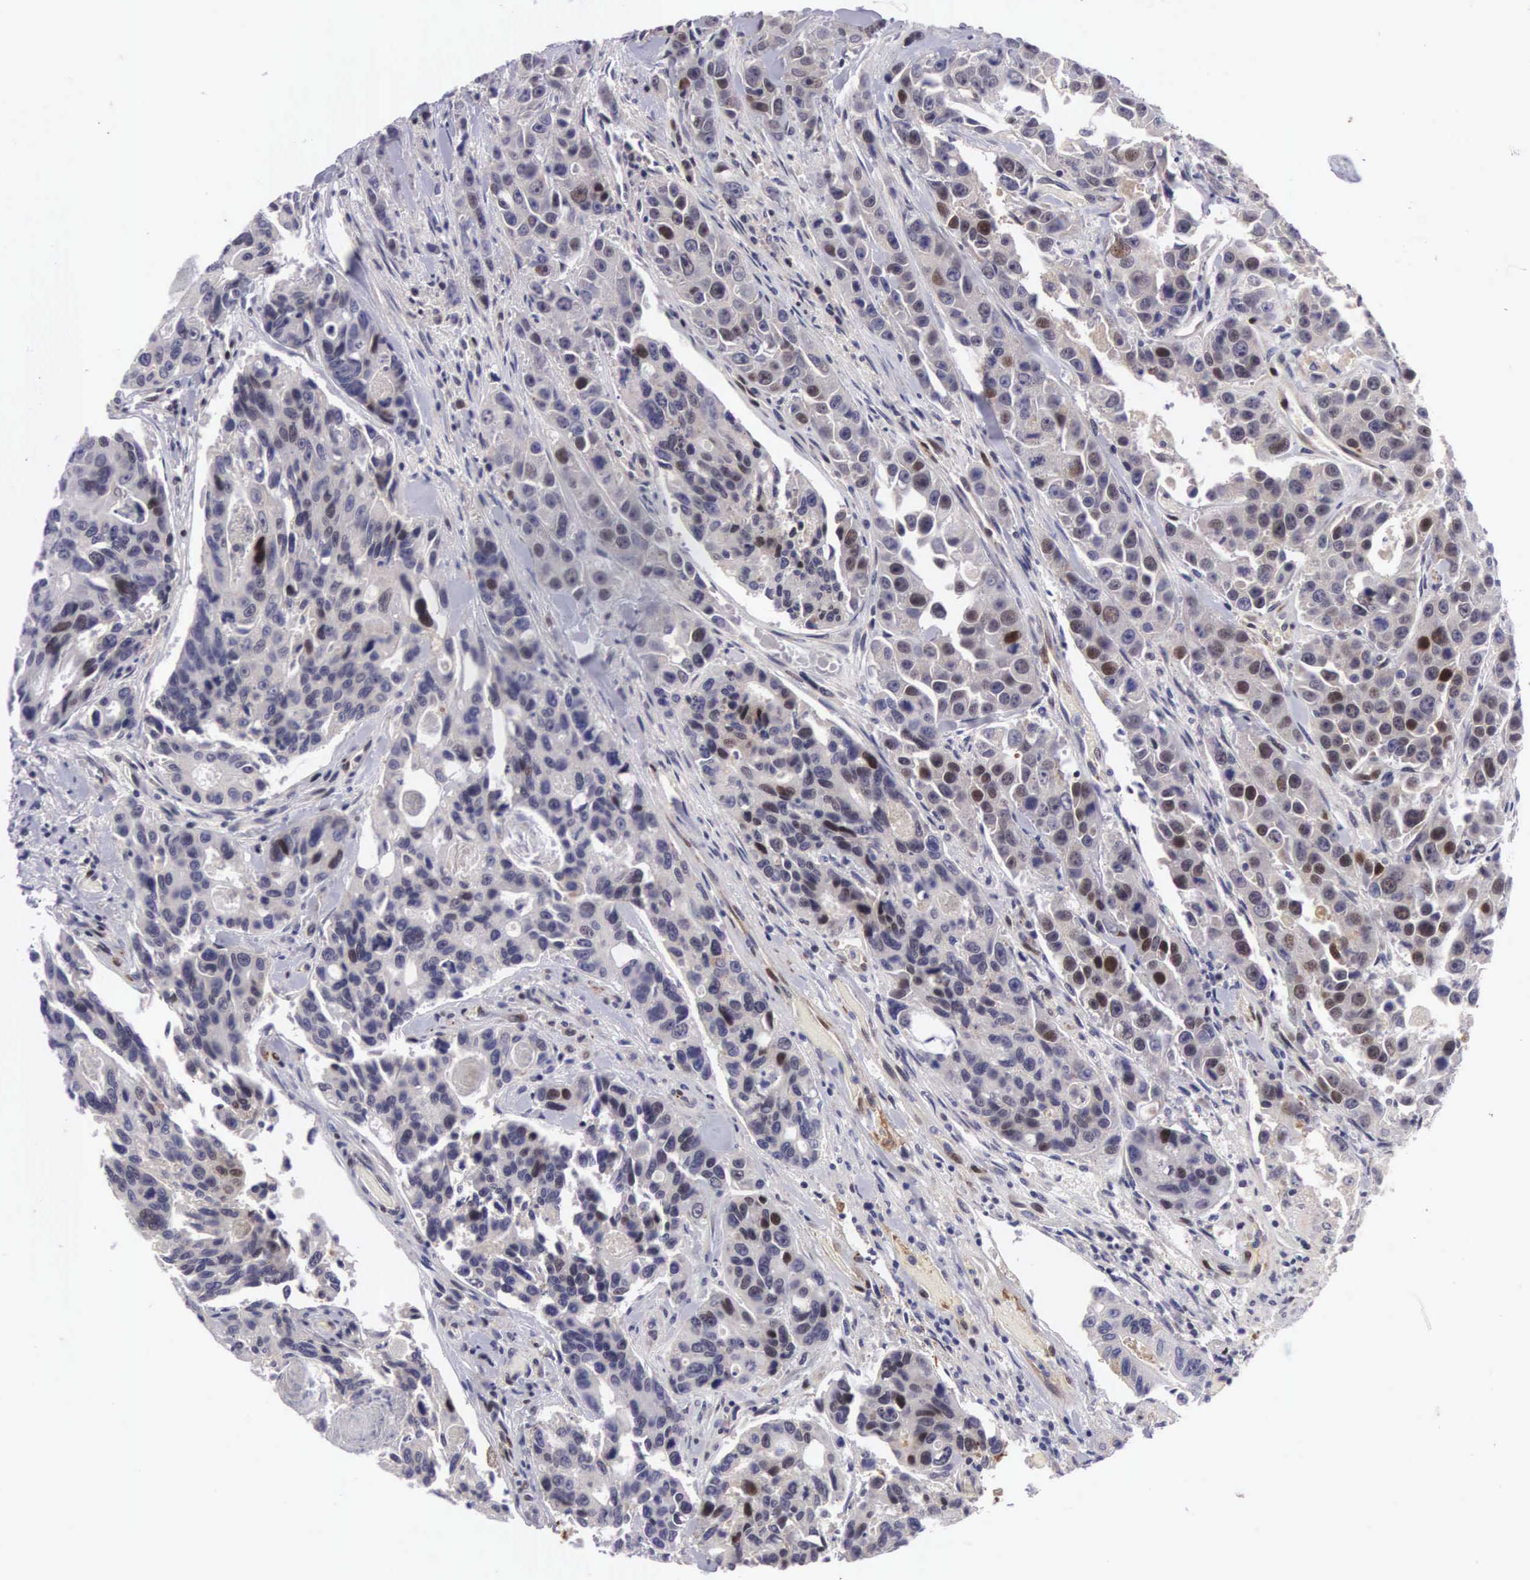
{"staining": {"intensity": "moderate", "quantity": ">75%", "location": "nuclear"}, "tissue": "colorectal cancer", "cell_type": "Tumor cells", "image_type": "cancer", "snomed": [{"axis": "morphology", "description": "Adenocarcinoma, NOS"}, {"axis": "topography", "description": "Colon"}], "caption": "A brown stain highlights moderate nuclear expression of a protein in human colorectal adenocarcinoma tumor cells.", "gene": "EMID1", "patient": {"sex": "female", "age": 86}}